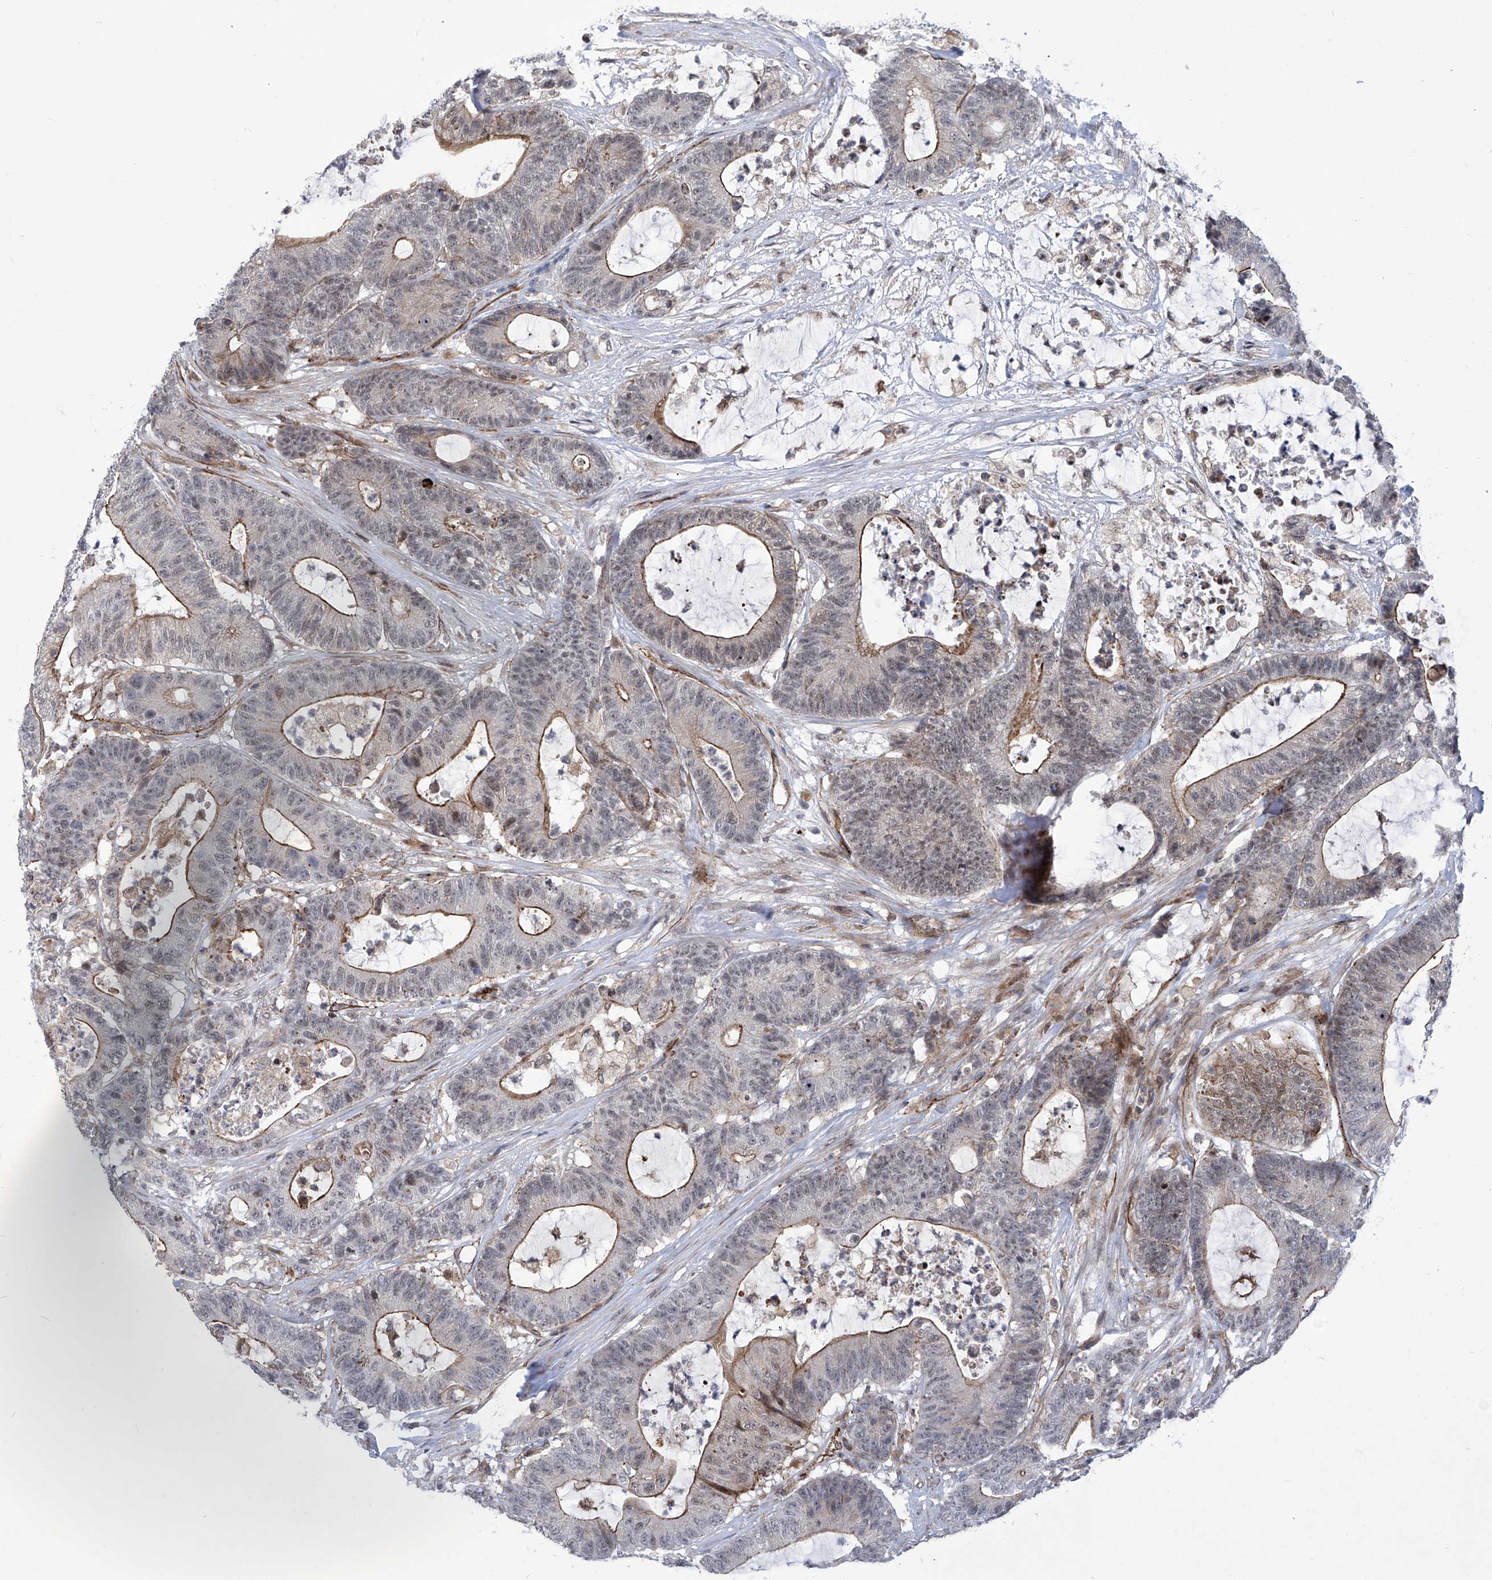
{"staining": {"intensity": "moderate", "quantity": "25%-75%", "location": "cytoplasmic/membranous"}, "tissue": "colorectal cancer", "cell_type": "Tumor cells", "image_type": "cancer", "snomed": [{"axis": "morphology", "description": "Adenocarcinoma, NOS"}, {"axis": "topography", "description": "Colon"}], "caption": "Approximately 25%-75% of tumor cells in human colorectal adenocarcinoma demonstrate moderate cytoplasmic/membranous protein expression as visualized by brown immunohistochemical staining.", "gene": "CEP290", "patient": {"sex": "female", "age": 84}}